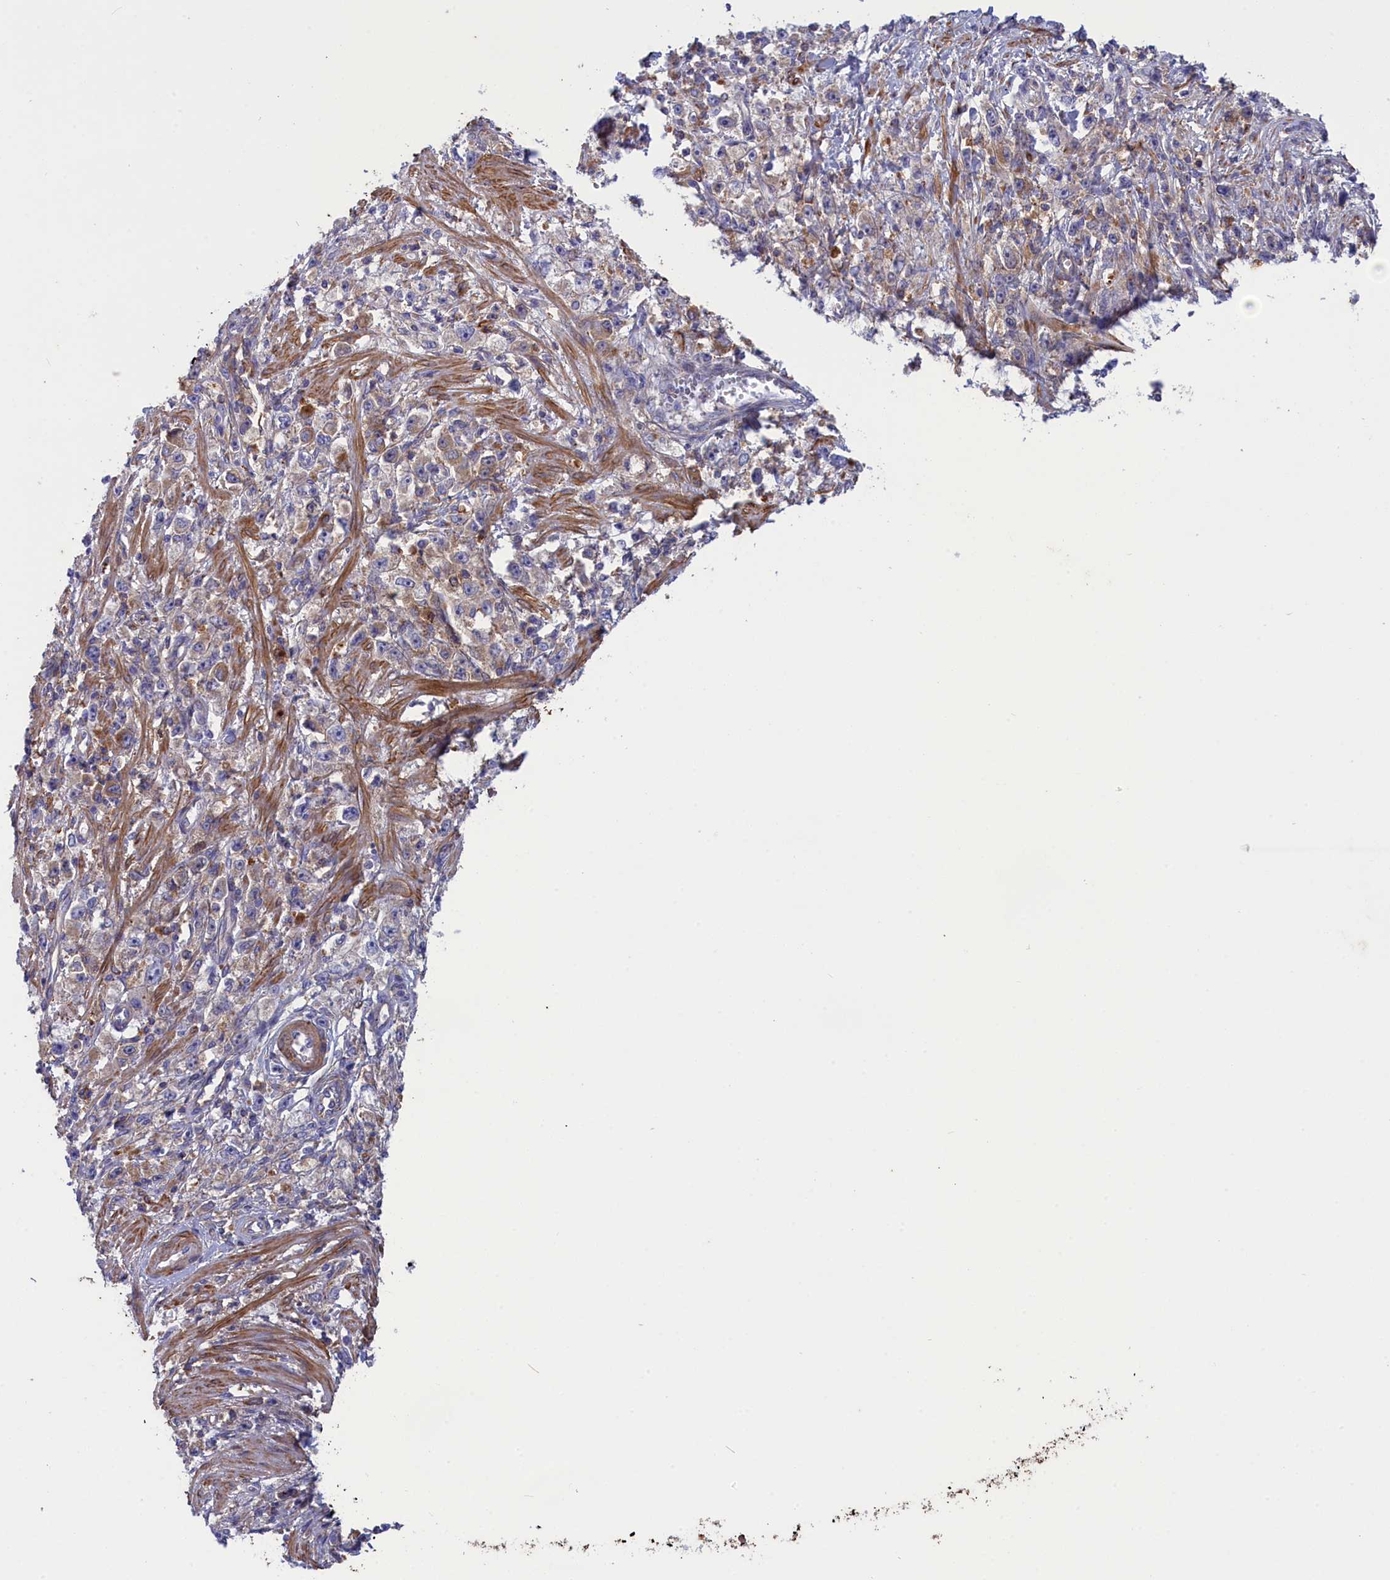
{"staining": {"intensity": "negative", "quantity": "none", "location": "none"}, "tissue": "stomach cancer", "cell_type": "Tumor cells", "image_type": "cancer", "snomed": [{"axis": "morphology", "description": "Adenocarcinoma, NOS"}, {"axis": "topography", "description": "Stomach"}], "caption": "There is no significant staining in tumor cells of stomach adenocarcinoma.", "gene": "SCAMP4", "patient": {"sex": "female", "age": 59}}